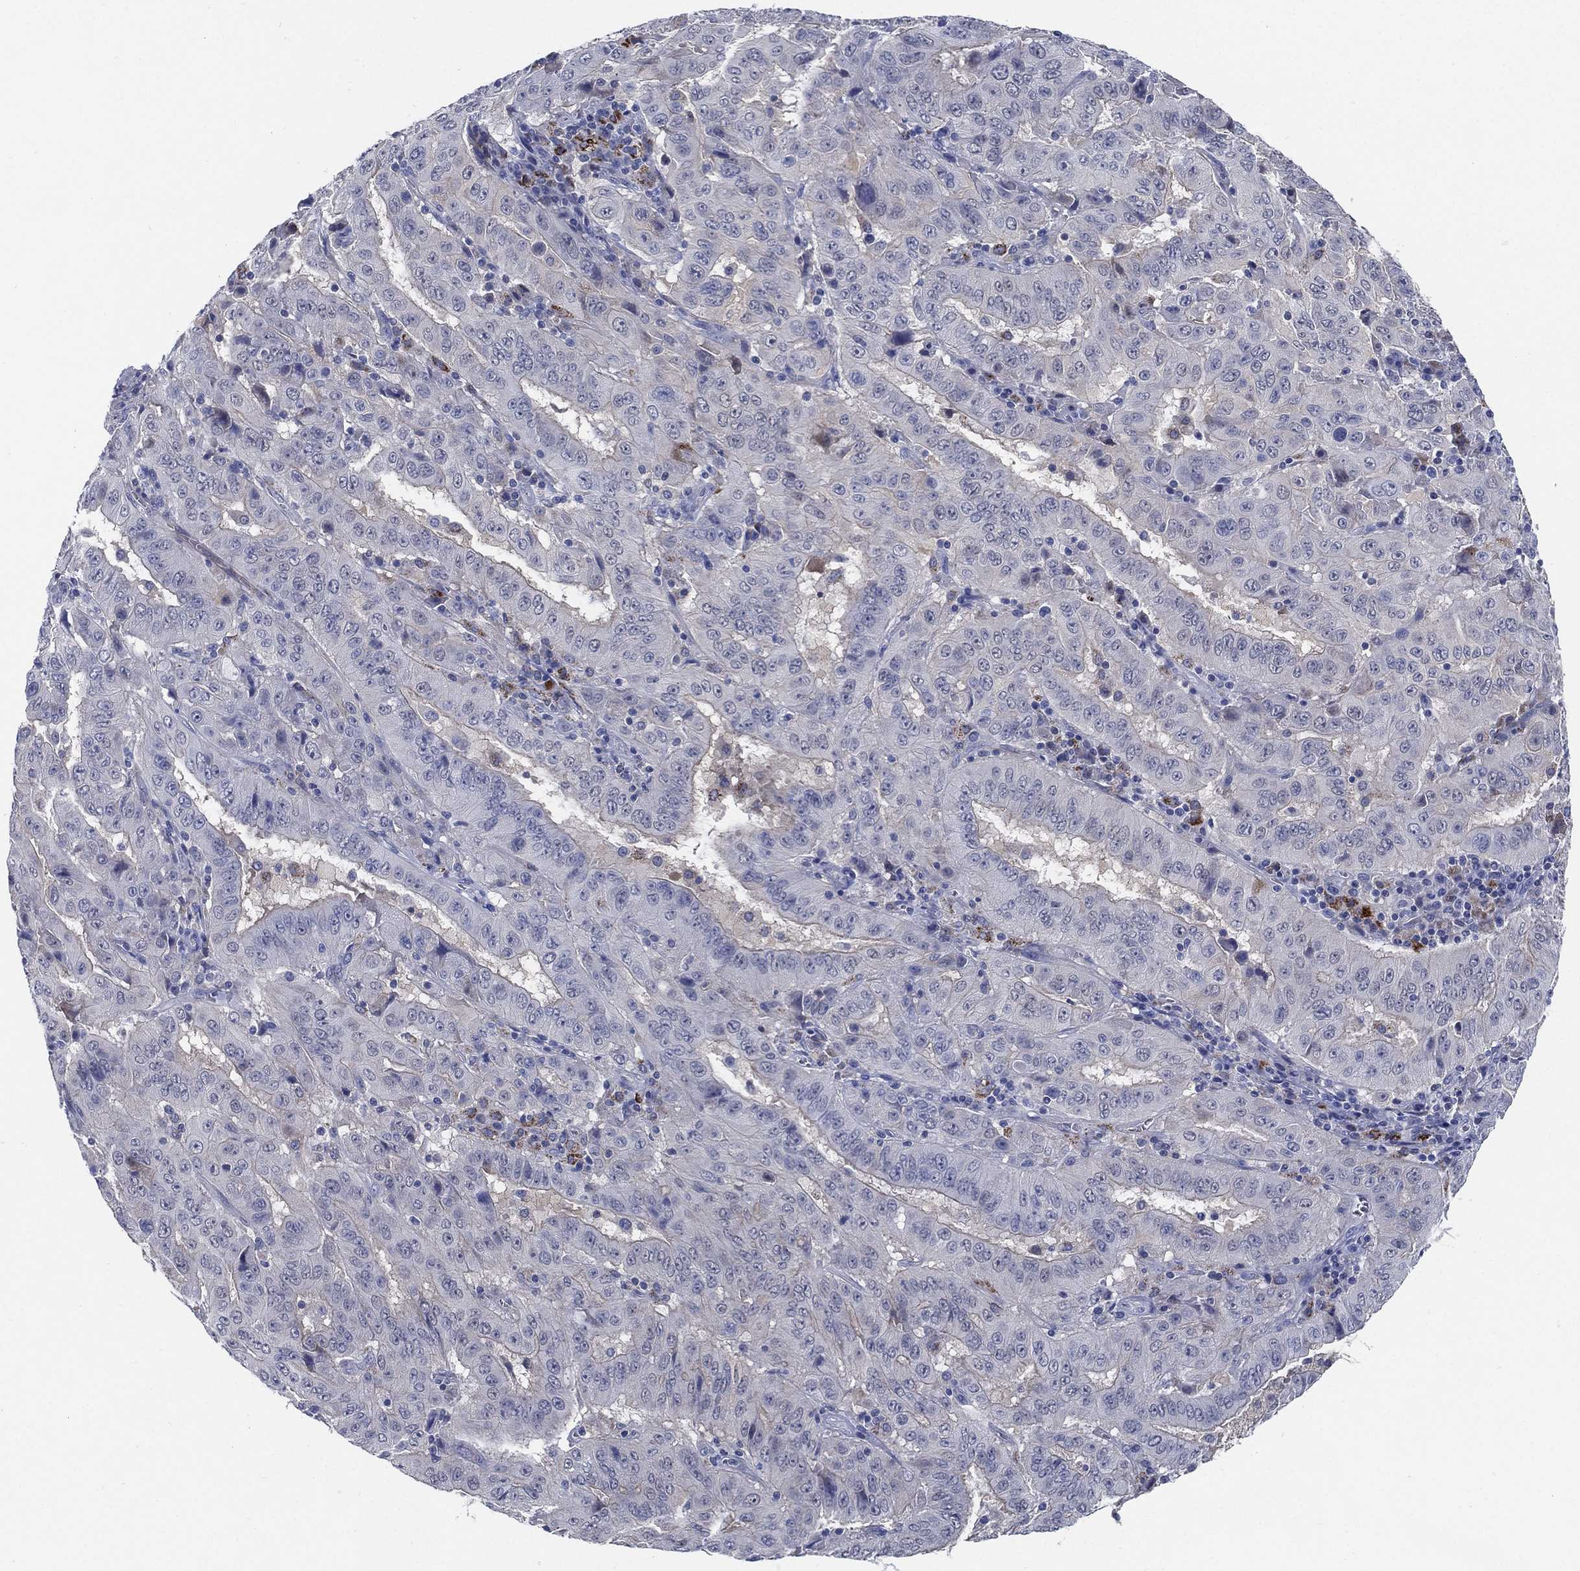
{"staining": {"intensity": "negative", "quantity": "none", "location": "none"}, "tissue": "pancreatic cancer", "cell_type": "Tumor cells", "image_type": "cancer", "snomed": [{"axis": "morphology", "description": "Adenocarcinoma, NOS"}, {"axis": "topography", "description": "Pancreas"}], "caption": "Human pancreatic adenocarcinoma stained for a protein using immunohistochemistry exhibits no expression in tumor cells.", "gene": "C5orf46", "patient": {"sex": "male", "age": 63}}